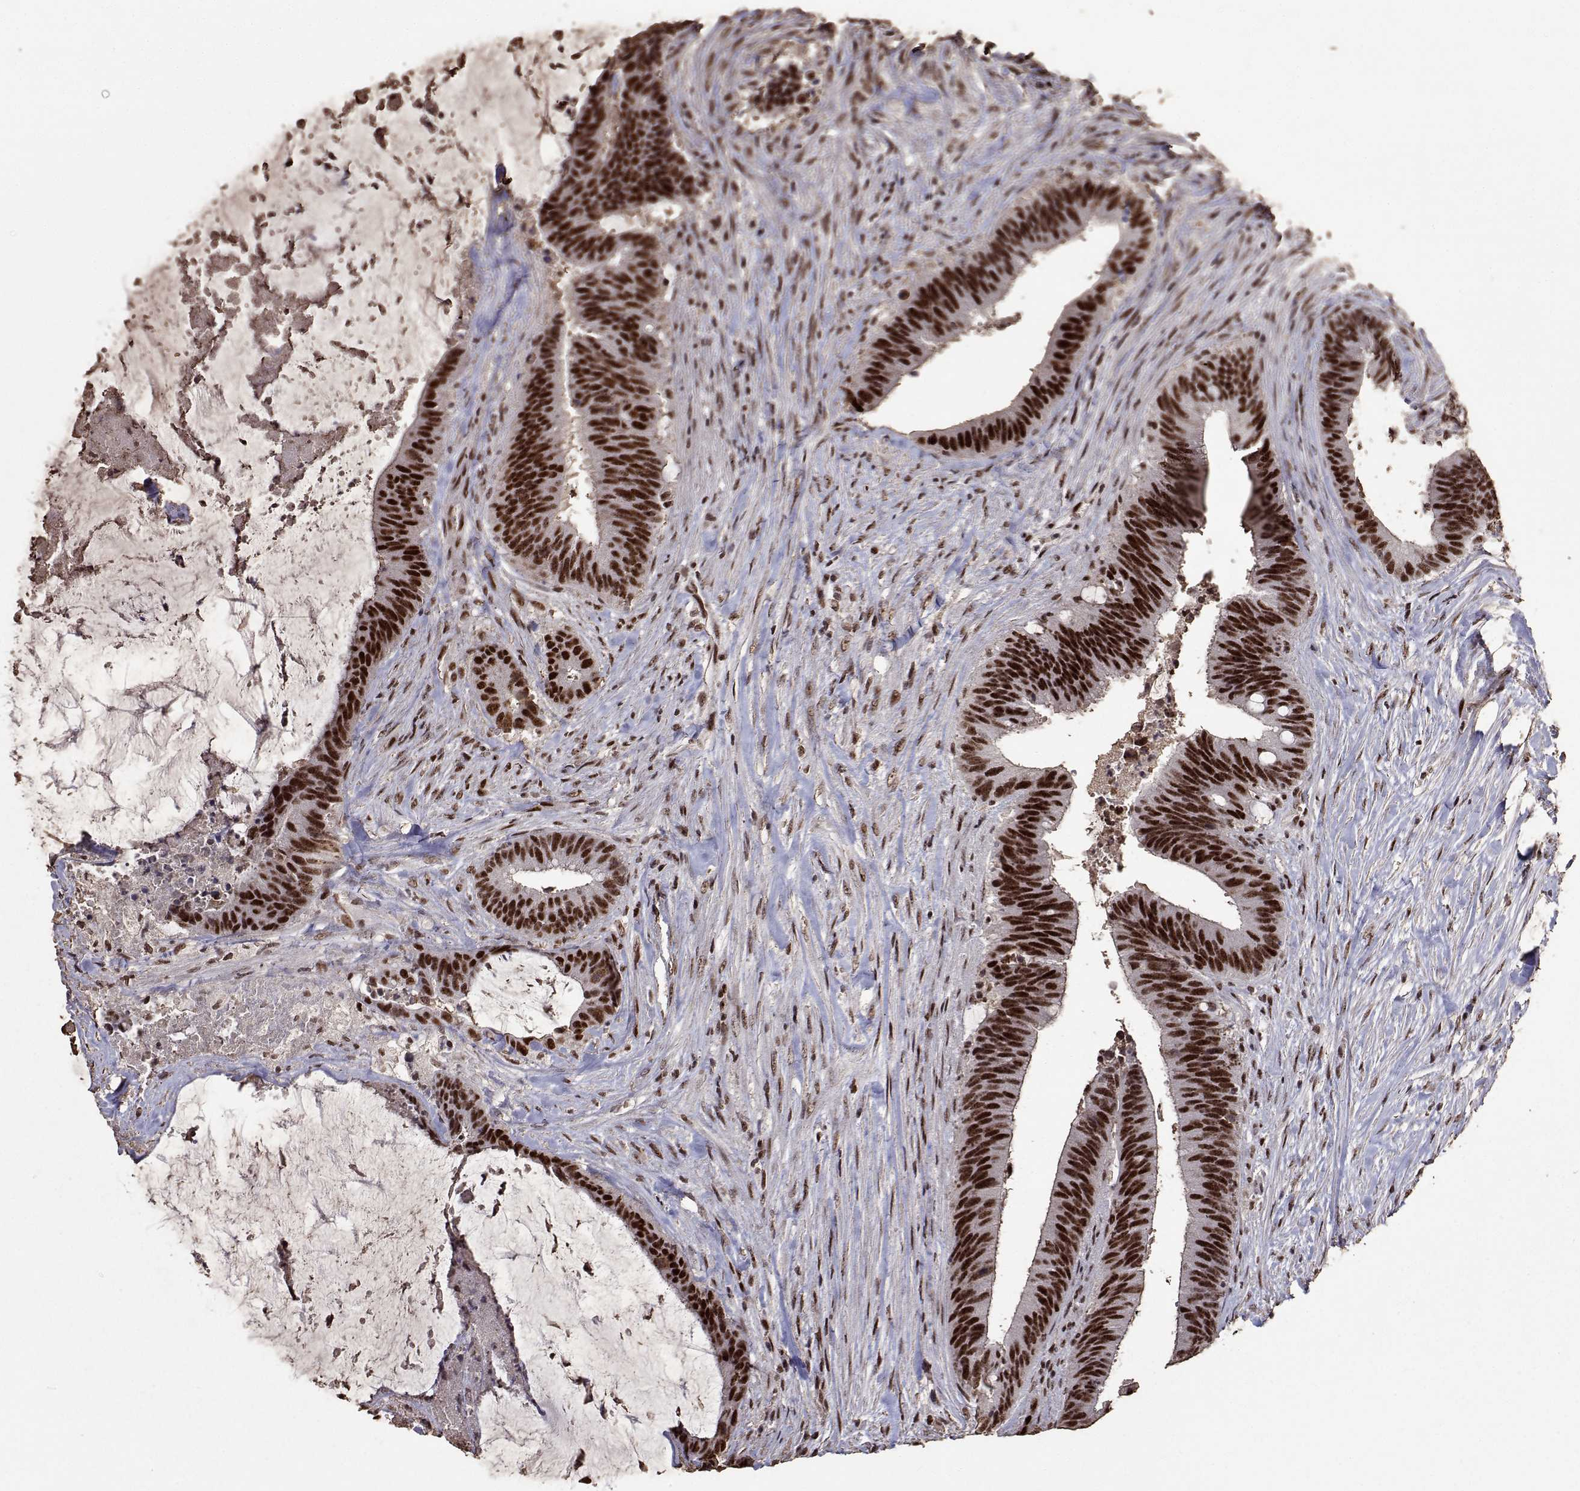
{"staining": {"intensity": "strong", "quantity": ">75%", "location": "nuclear"}, "tissue": "colorectal cancer", "cell_type": "Tumor cells", "image_type": "cancer", "snomed": [{"axis": "morphology", "description": "Adenocarcinoma, NOS"}, {"axis": "topography", "description": "Colon"}], "caption": "Brown immunohistochemical staining in colorectal cancer (adenocarcinoma) displays strong nuclear expression in approximately >75% of tumor cells.", "gene": "TOE1", "patient": {"sex": "female", "age": 43}}